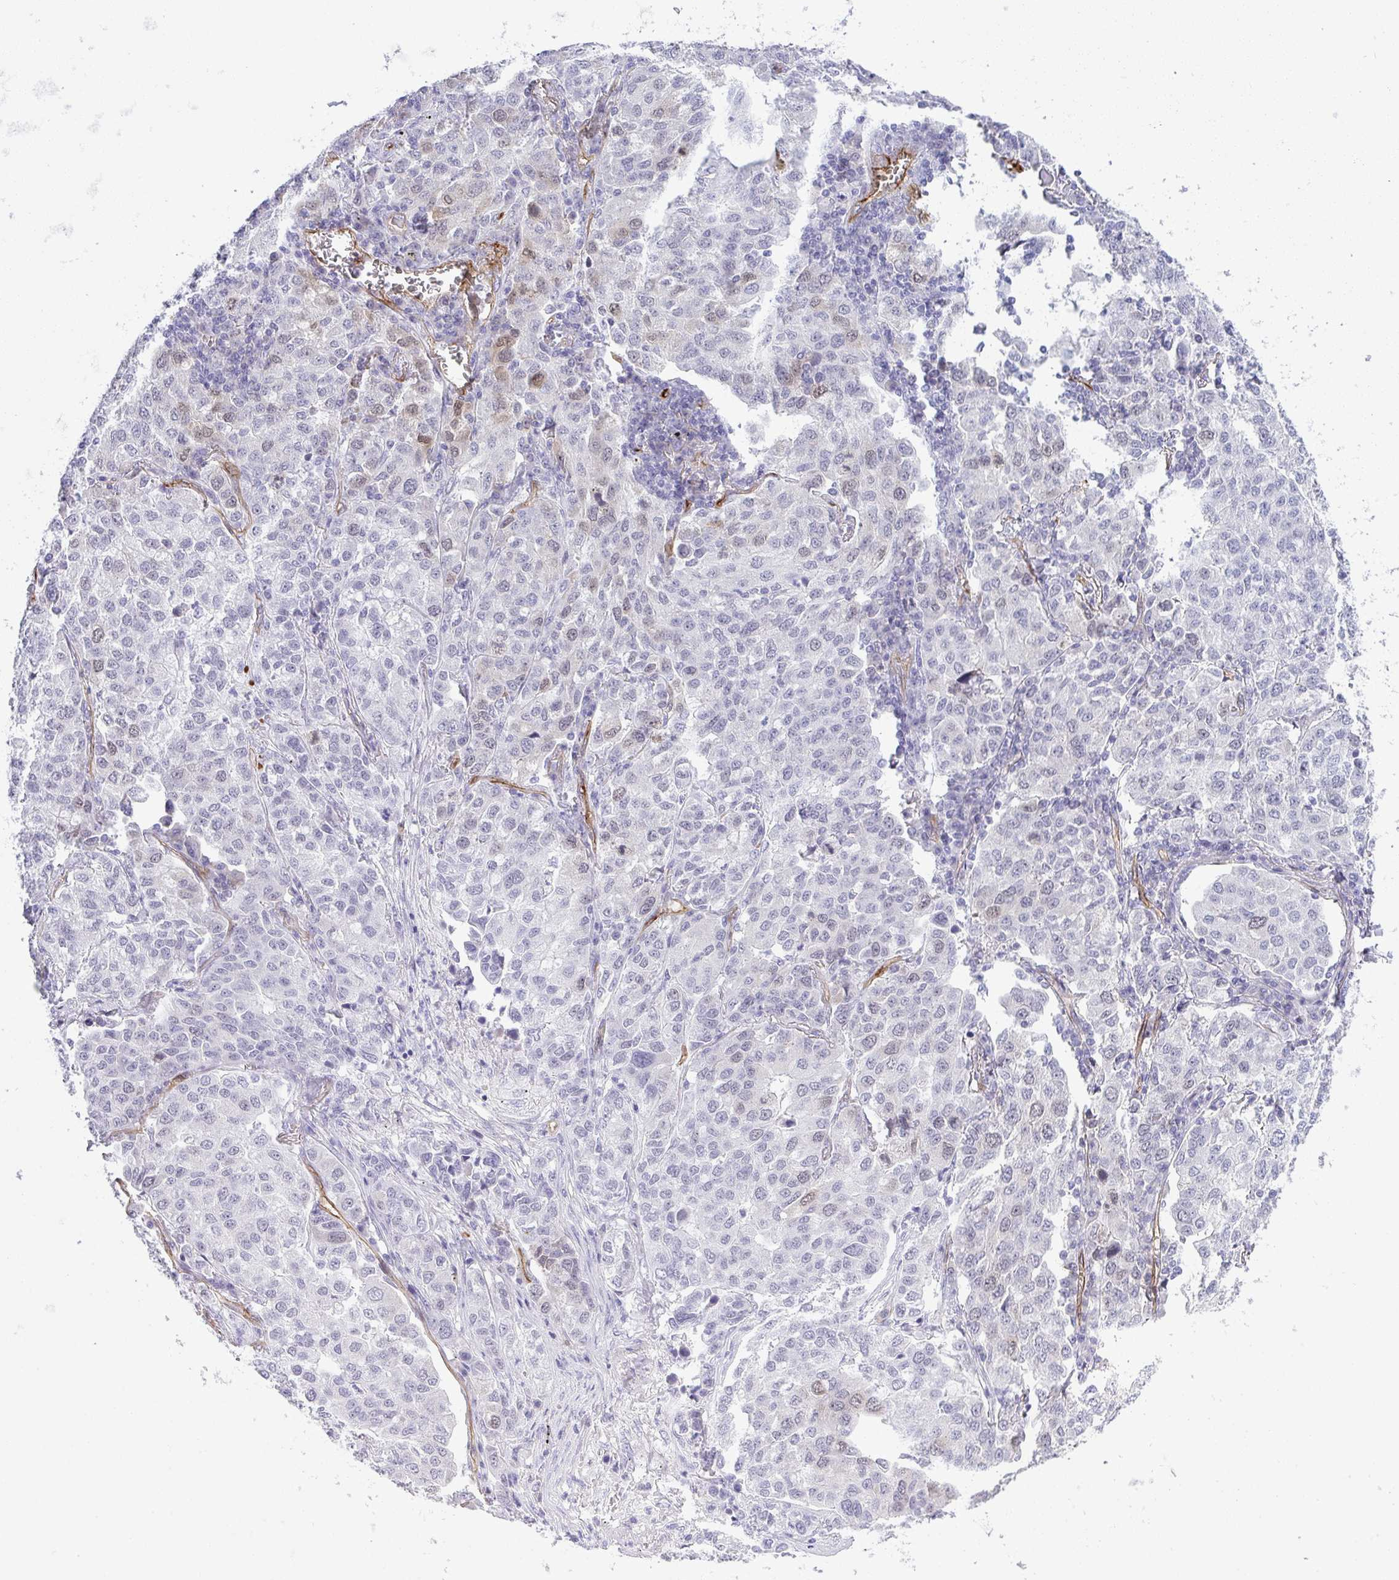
{"staining": {"intensity": "weak", "quantity": "<25%", "location": "cytoplasmic/membranous"}, "tissue": "lung cancer", "cell_type": "Tumor cells", "image_type": "cancer", "snomed": [{"axis": "morphology", "description": "Adenocarcinoma, NOS"}, {"axis": "morphology", "description": "Adenocarcinoma, metastatic, NOS"}, {"axis": "topography", "description": "Lymph node"}, {"axis": "topography", "description": "Lung"}], "caption": "Tumor cells show no significant expression in lung cancer (metastatic adenocarcinoma). (Brightfield microscopy of DAB (3,3'-diaminobenzidine) immunohistochemistry (IHC) at high magnification).", "gene": "UBE2S", "patient": {"sex": "female", "age": 65}}